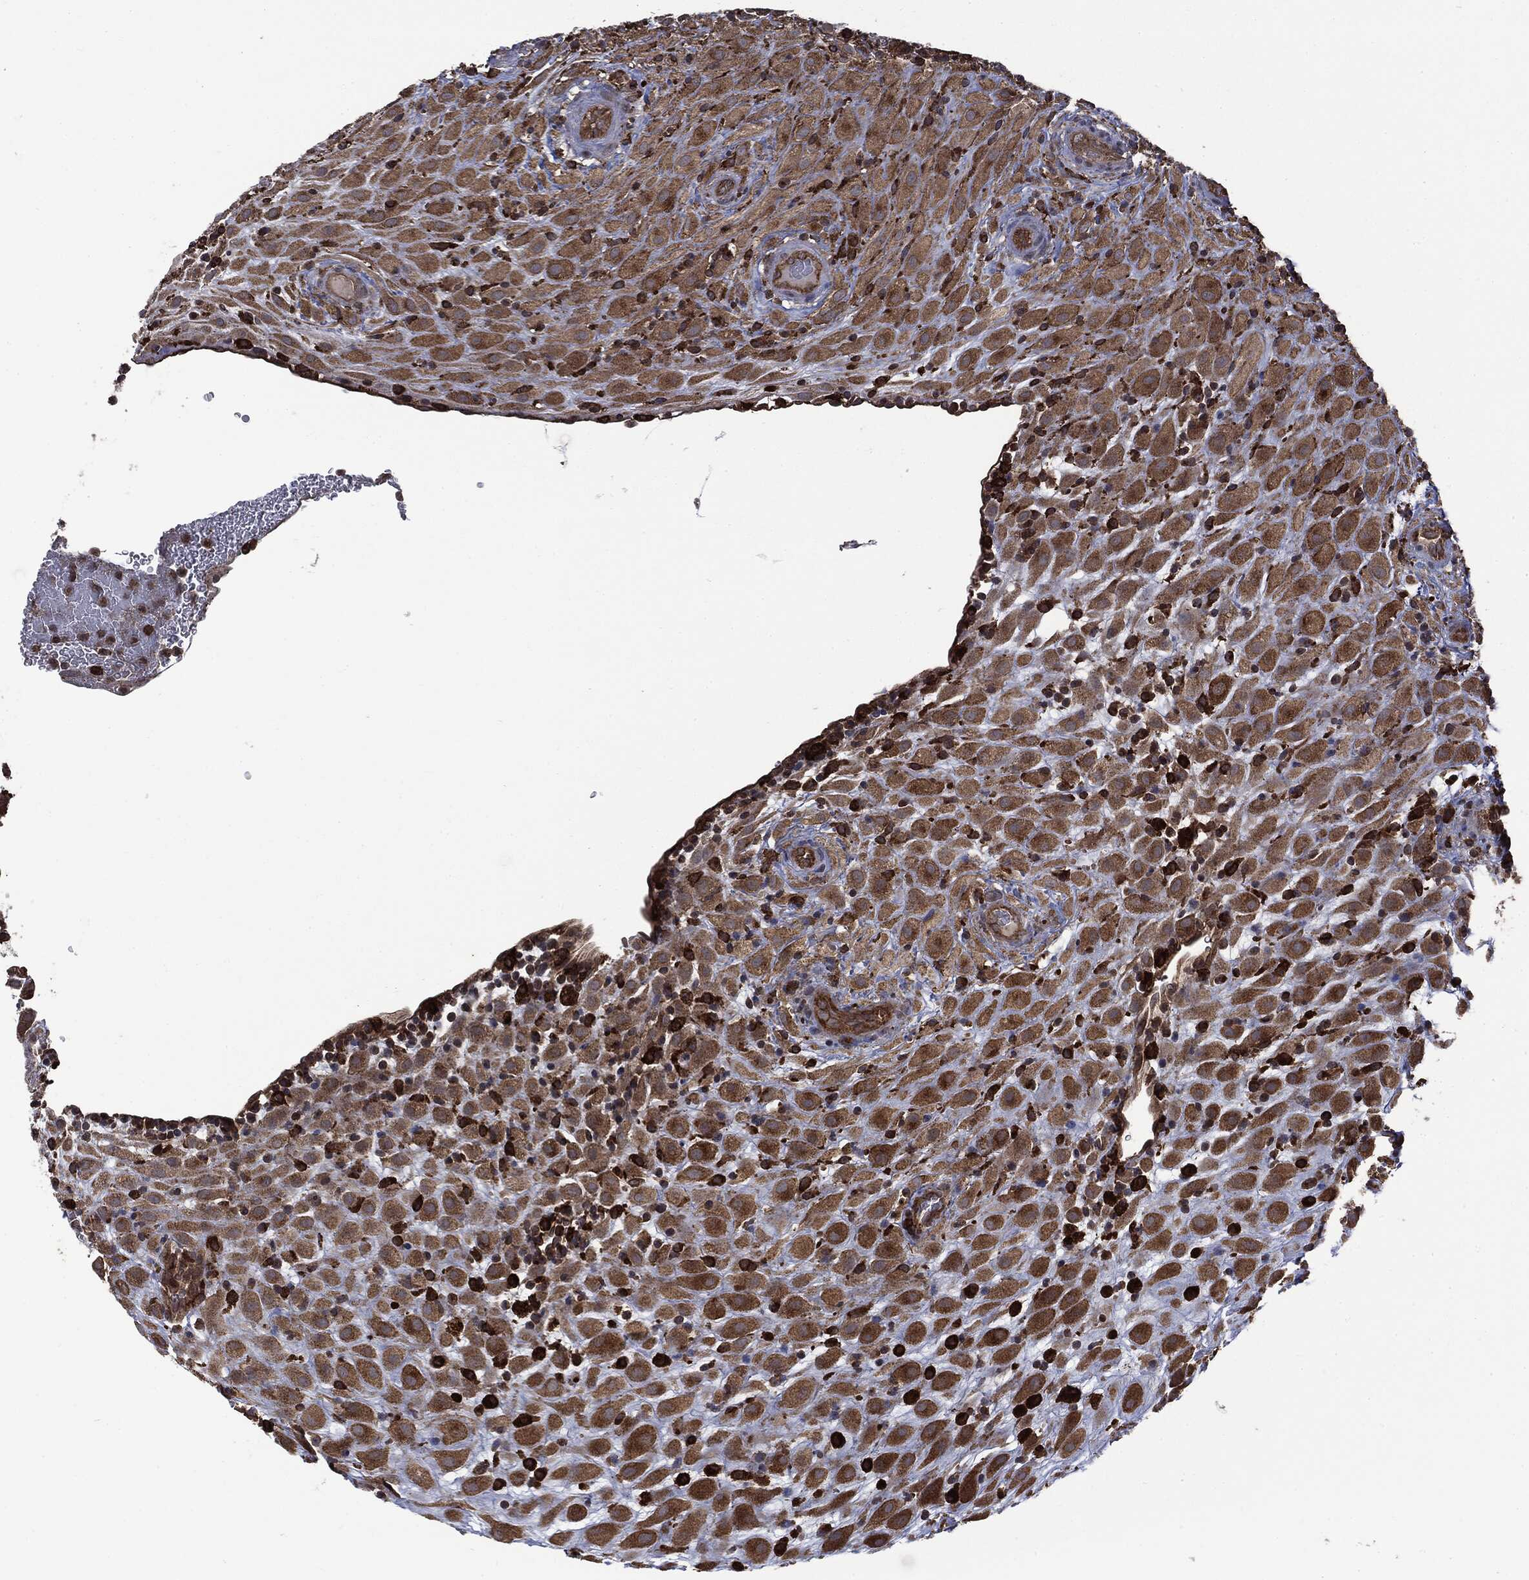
{"staining": {"intensity": "moderate", "quantity": ">75%", "location": "cytoplasmic/membranous"}, "tissue": "placenta", "cell_type": "Decidual cells", "image_type": "normal", "snomed": [{"axis": "morphology", "description": "Normal tissue, NOS"}, {"axis": "topography", "description": "Placenta"}], "caption": "Protein staining by immunohistochemistry demonstrates moderate cytoplasmic/membranous staining in approximately >75% of decidual cells in unremarkable placenta. (DAB = brown stain, brightfield microscopy at high magnification).", "gene": "SNX5", "patient": {"sex": "female", "age": 19}}